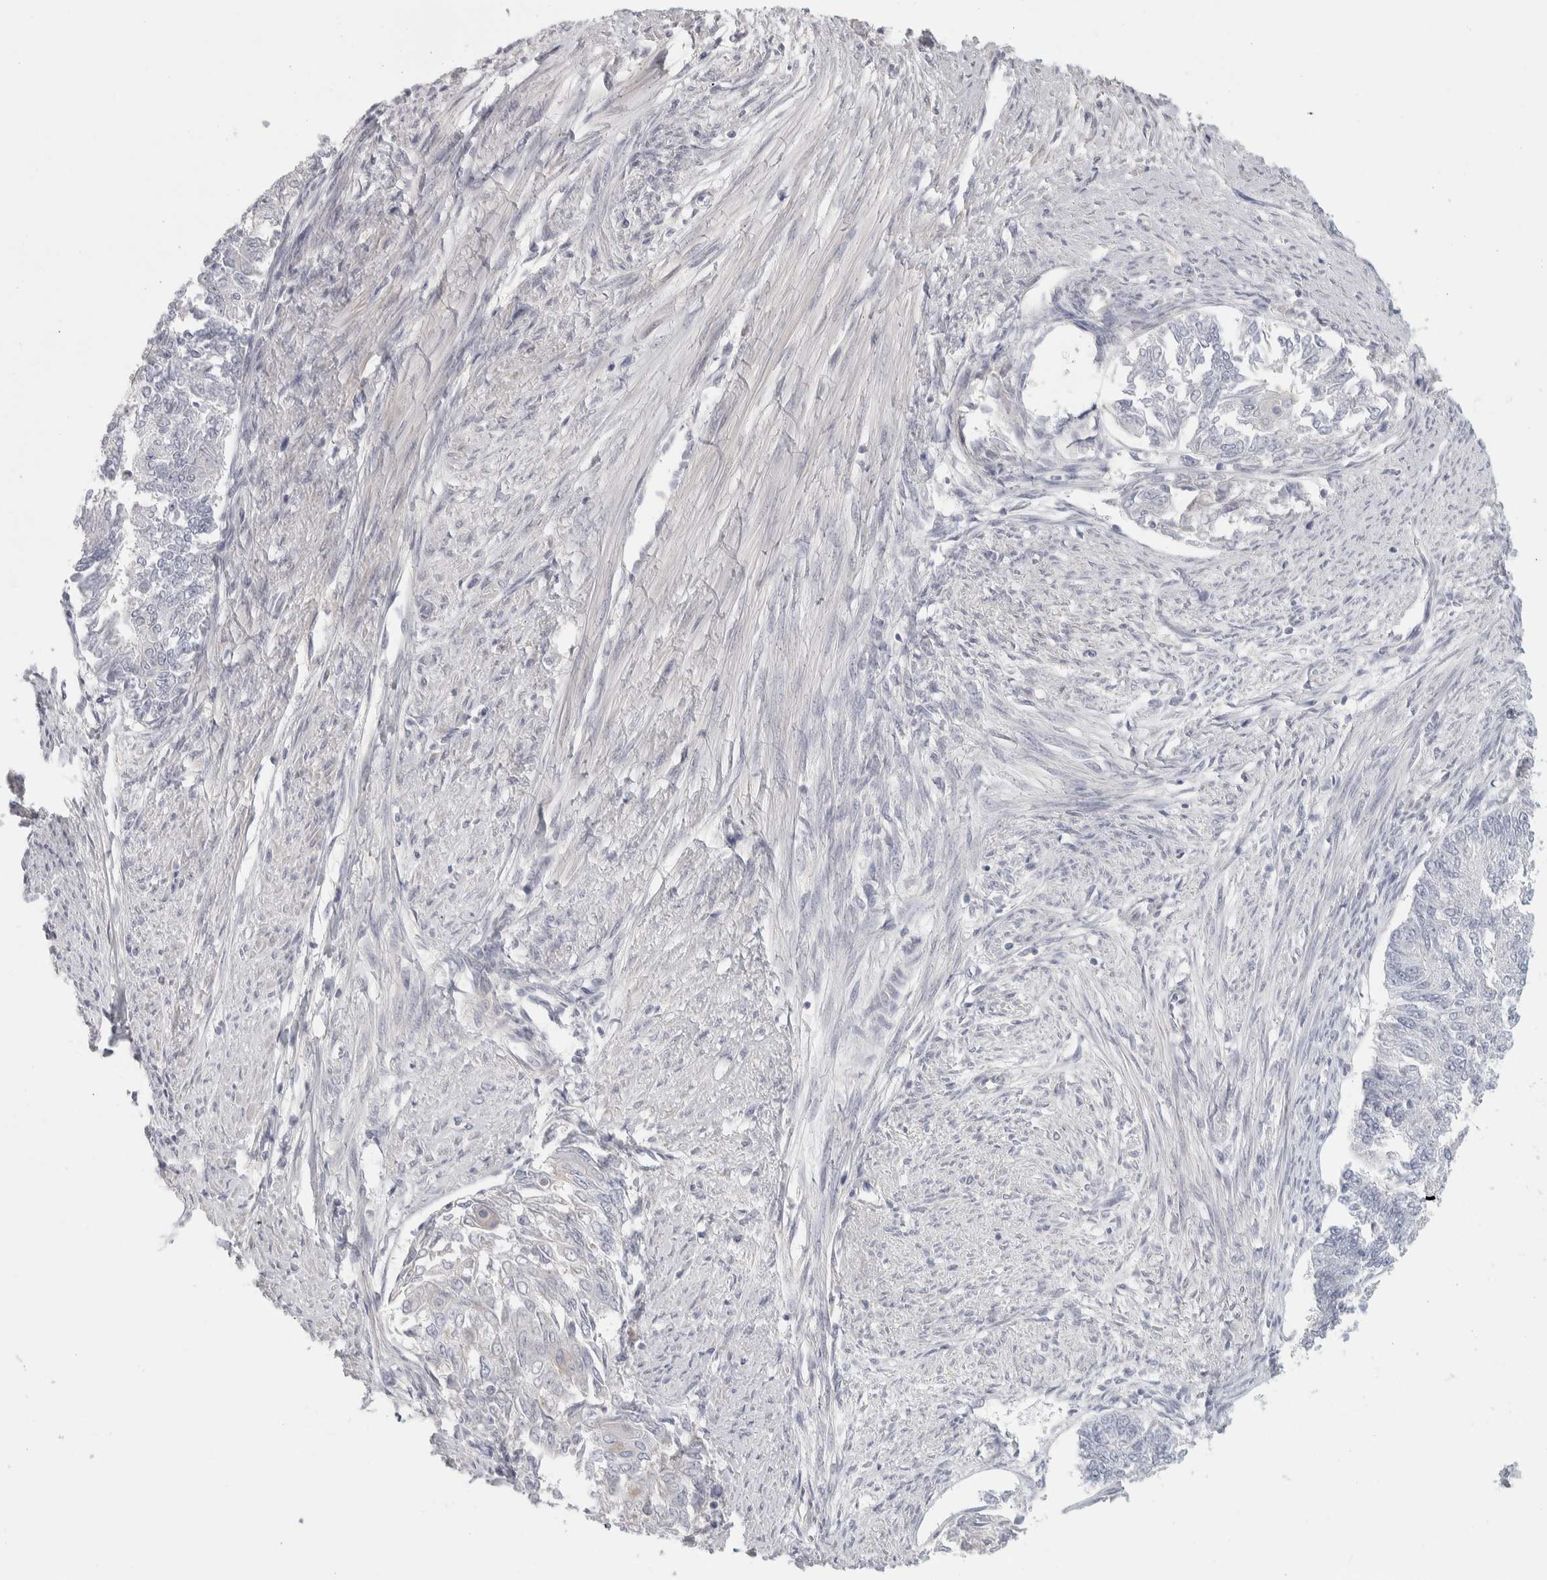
{"staining": {"intensity": "negative", "quantity": "none", "location": "none"}, "tissue": "endometrial cancer", "cell_type": "Tumor cells", "image_type": "cancer", "snomed": [{"axis": "morphology", "description": "Adenocarcinoma, NOS"}, {"axis": "topography", "description": "Endometrium"}], "caption": "The IHC micrograph has no significant staining in tumor cells of adenocarcinoma (endometrial) tissue. (DAB immunohistochemistry visualized using brightfield microscopy, high magnification).", "gene": "DCXR", "patient": {"sex": "female", "age": 32}}